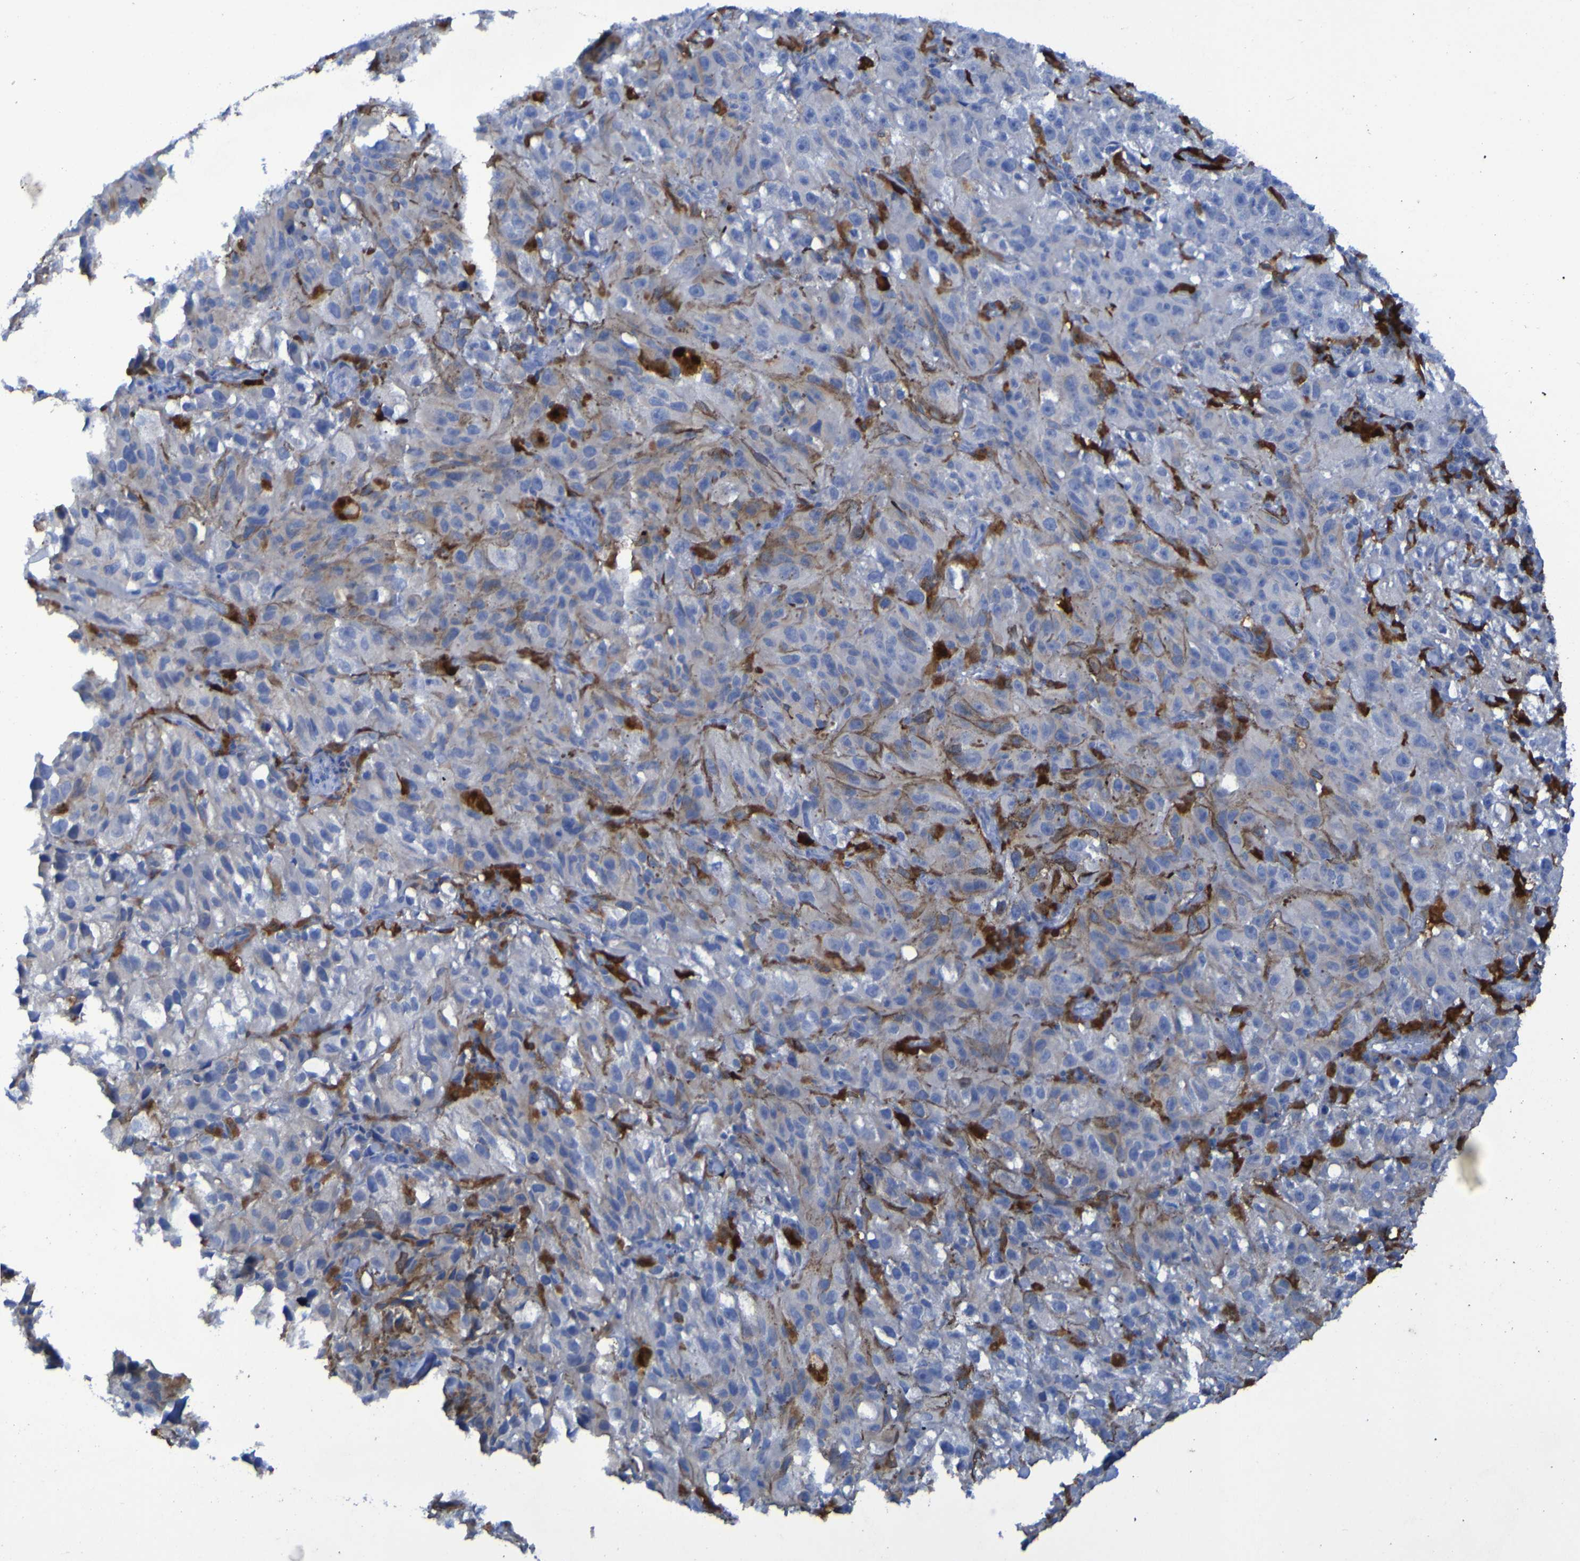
{"staining": {"intensity": "weak", "quantity": "<25%", "location": "cytoplasmic/membranous"}, "tissue": "melanoma", "cell_type": "Tumor cells", "image_type": "cancer", "snomed": [{"axis": "morphology", "description": "Malignant melanoma, NOS"}, {"axis": "topography", "description": "Skin"}], "caption": "Immunohistochemical staining of melanoma reveals no significant expression in tumor cells. (DAB (3,3'-diaminobenzidine) IHC with hematoxylin counter stain).", "gene": "MPPE1", "patient": {"sex": "female", "age": 104}}